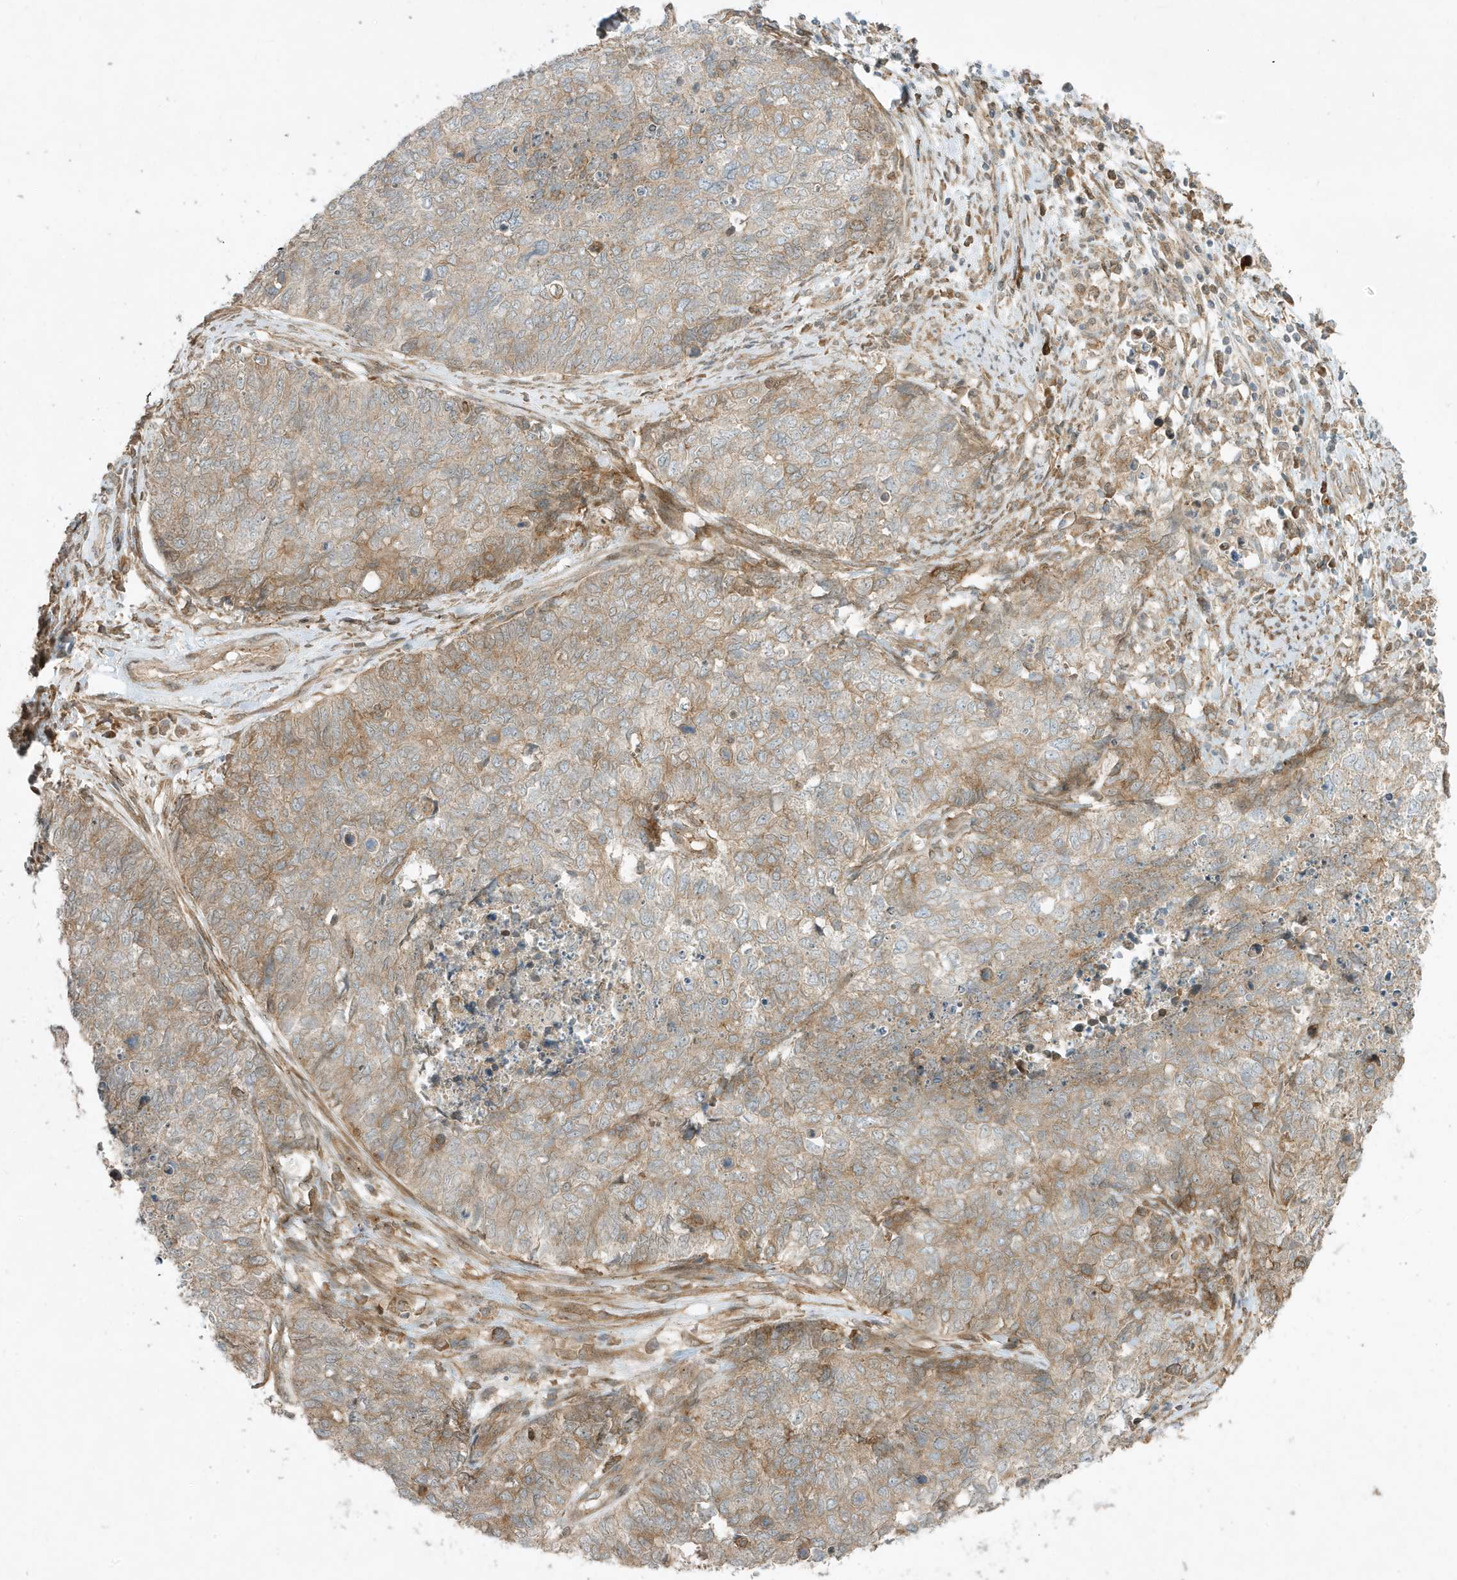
{"staining": {"intensity": "moderate", "quantity": "25%-75%", "location": "cytoplasmic/membranous"}, "tissue": "cervical cancer", "cell_type": "Tumor cells", "image_type": "cancer", "snomed": [{"axis": "morphology", "description": "Squamous cell carcinoma, NOS"}, {"axis": "topography", "description": "Cervix"}], "caption": "Brown immunohistochemical staining in human squamous cell carcinoma (cervical) demonstrates moderate cytoplasmic/membranous expression in approximately 25%-75% of tumor cells.", "gene": "SCARF2", "patient": {"sex": "female", "age": 63}}